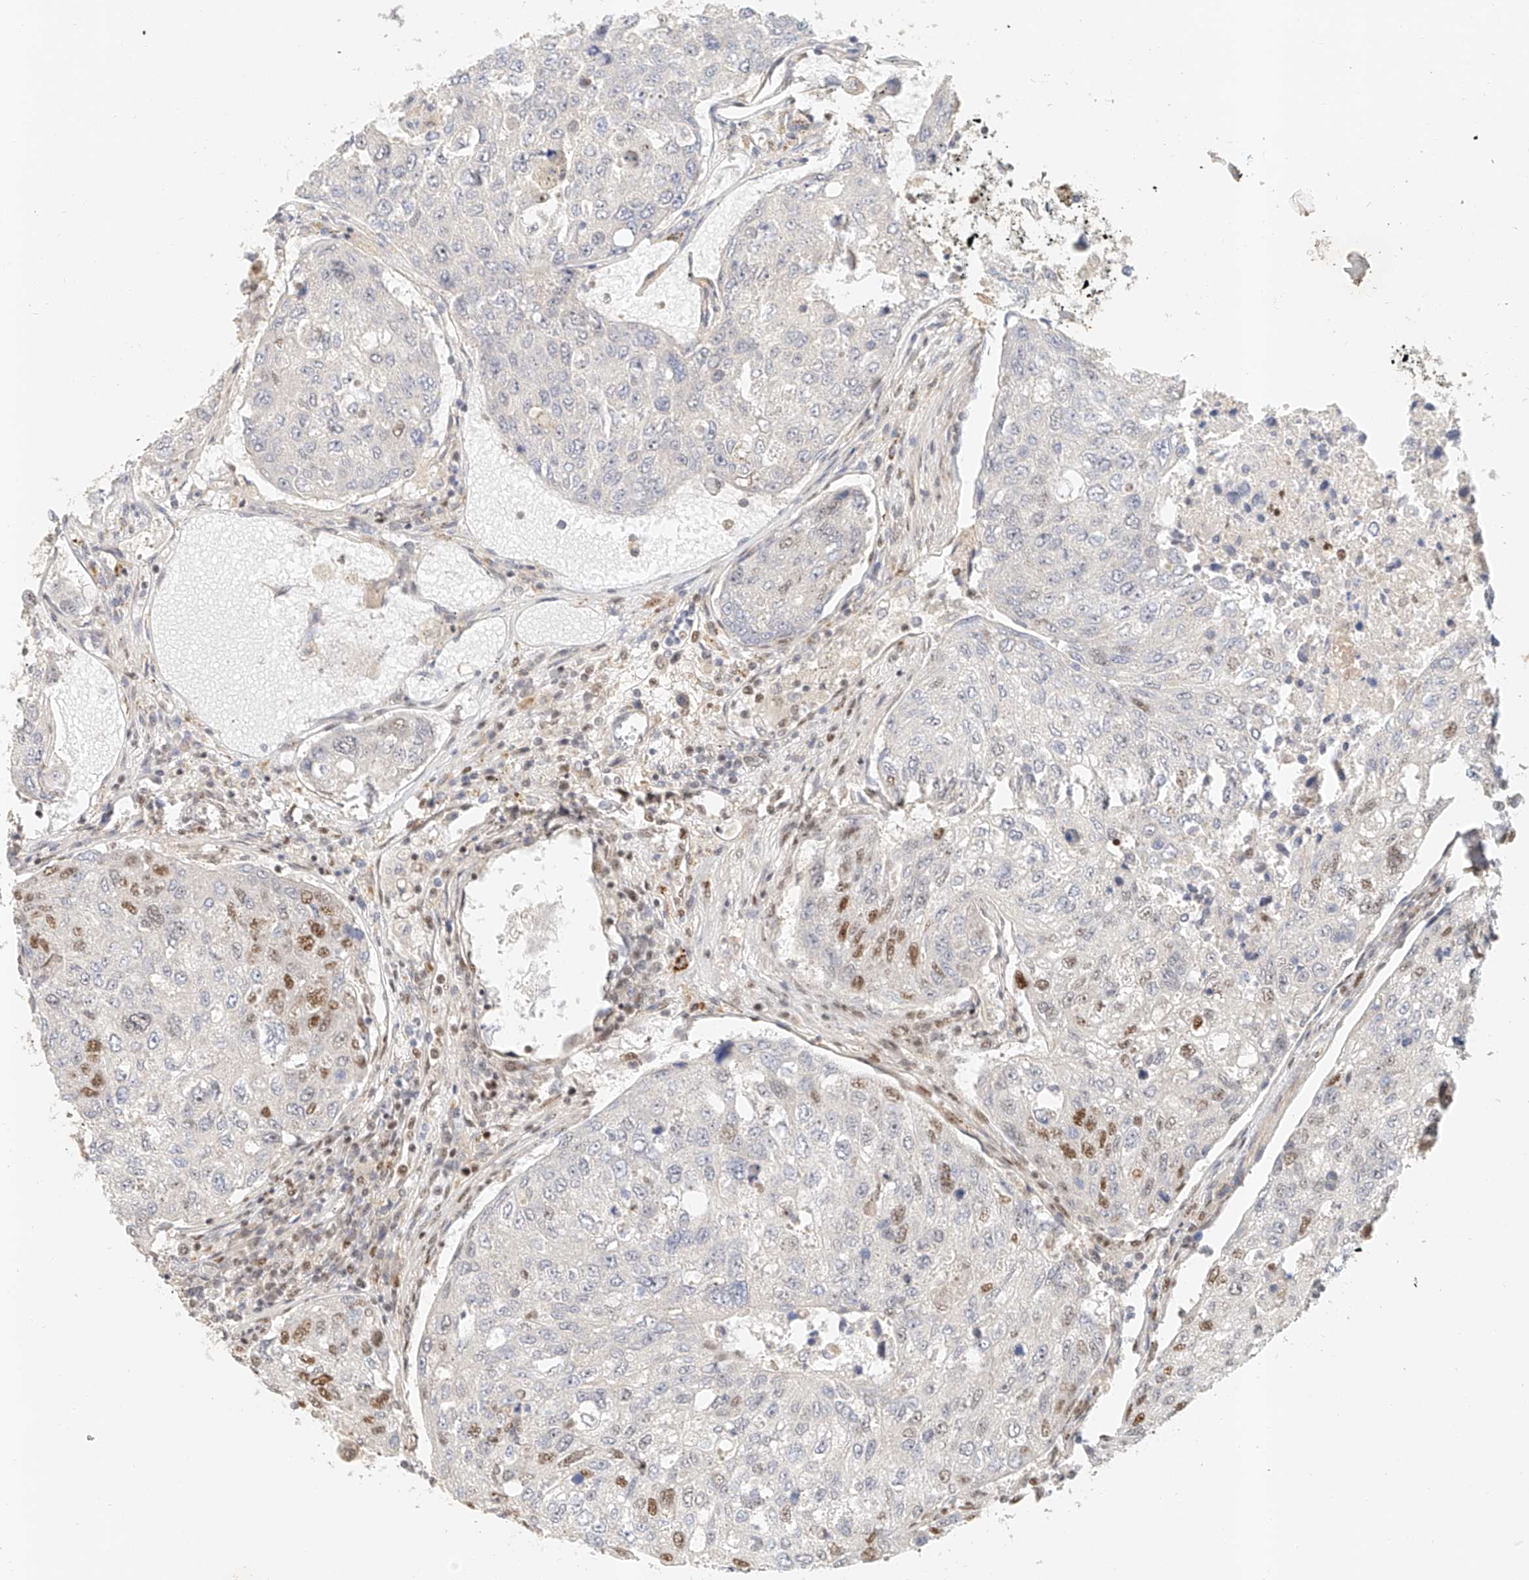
{"staining": {"intensity": "moderate", "quantity": "<25%", "location": "nuclear"}, "tissue": "urothelial cancer", "cell_type": "Tumor cells", "image_type": "cancer", "snomed": [{"axis": "morphology", "description": "Urothelial carcinoma, High grade"}, {"axis": "topography", "description": "Lymph node"}, {"axis": "topography", "description": "Urinary bladder"}], "caption": "Moderate nuclear positivity is appreciated in approximately <25% of tumor cells in urothelial cancer.", "gene": "CXorf58", "patient": {"sex": "male", "age": 51}}